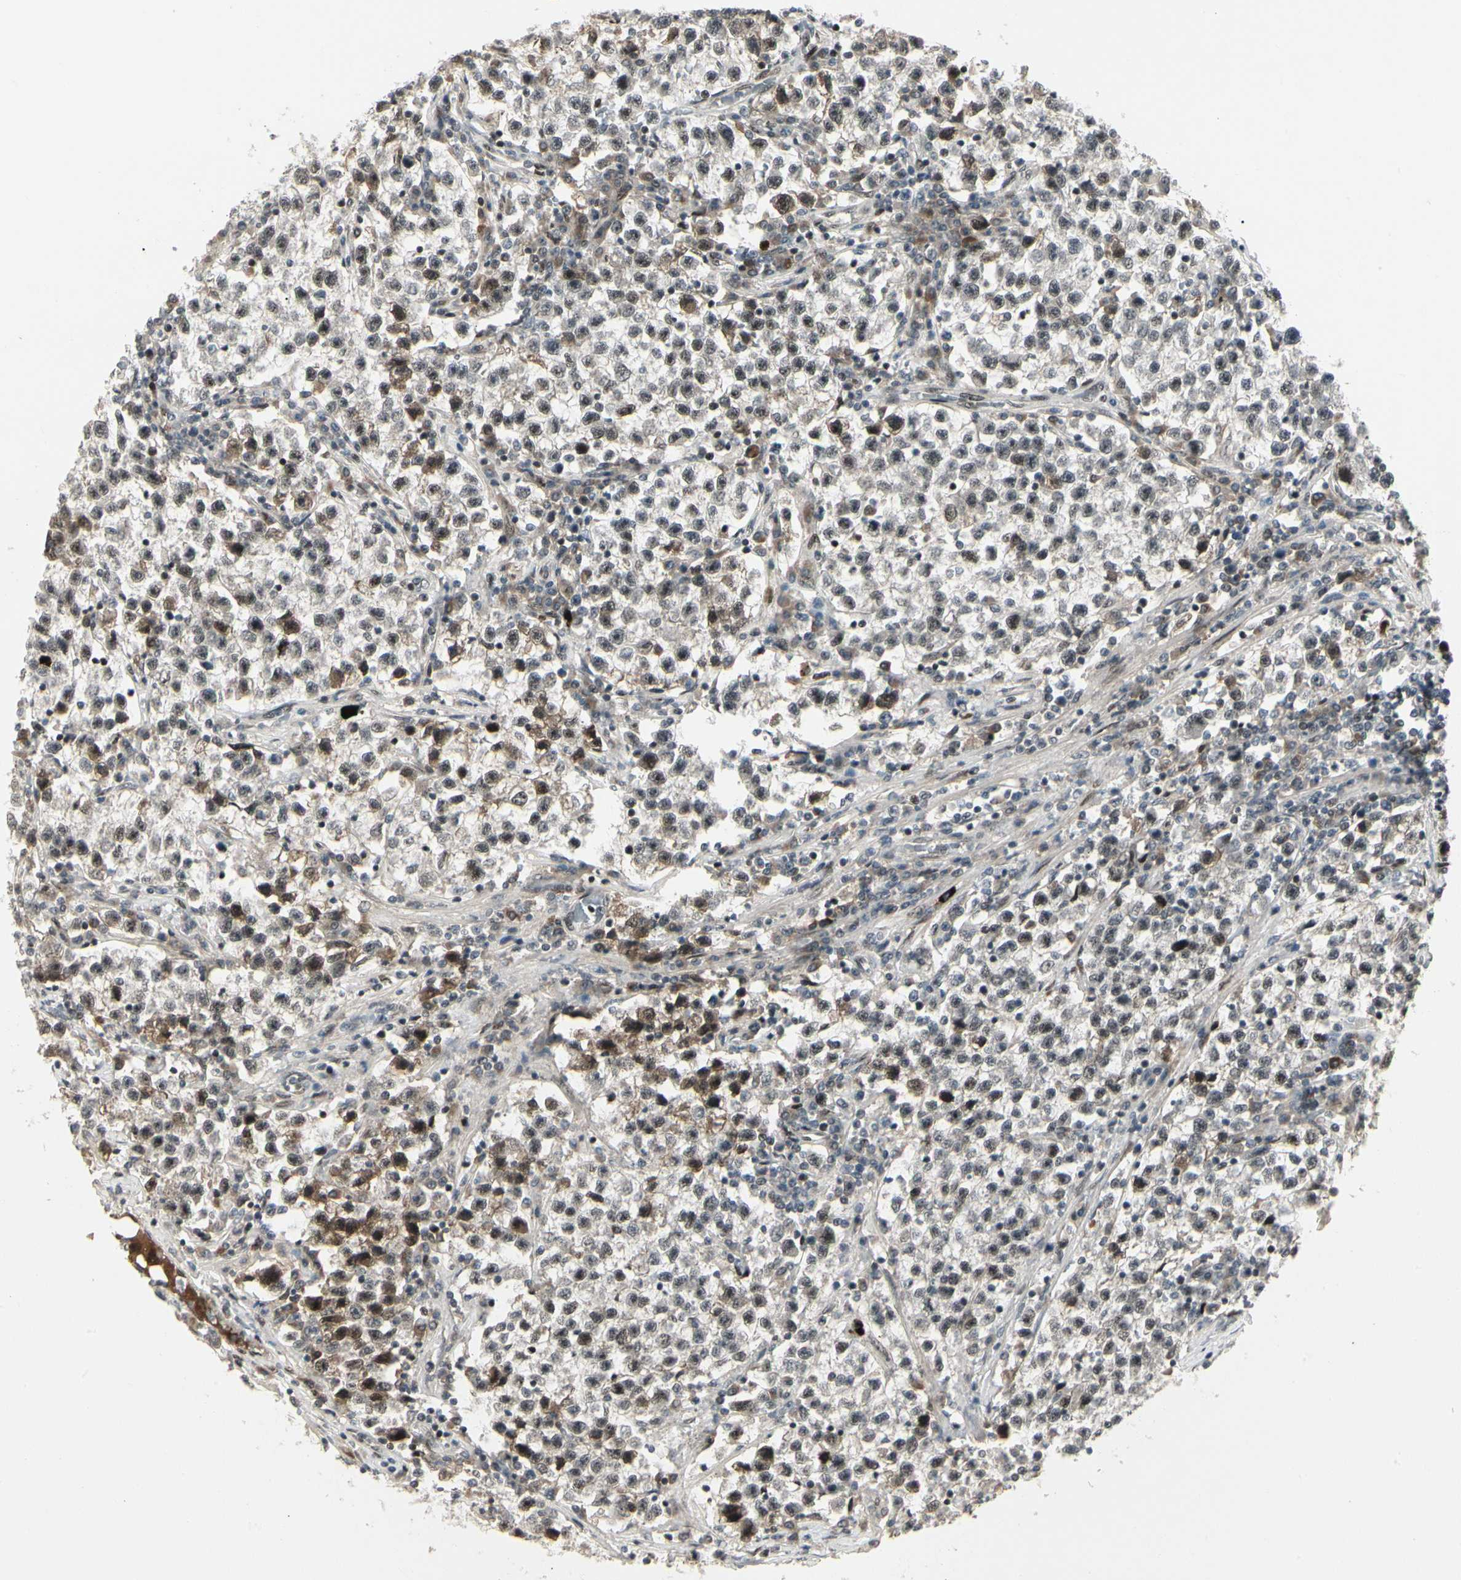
{"staining": {"intensity": "strong", "quantity": "<25%", "location": "nuclear"}, "tissue": "testis cancer", "cell_type": "Tumor cells", "image_type": "cancer", "snomed": [{"axis": "morphology", "description": "Seminoma, NOS"}, {"axis": "topography", "description": "Testis"}], "caption": "Immunohistochemistry (IHC) histopathology image of neoplastic tissue: testis cancer (seminoma) stained using immunohistochemistry demonstrates medium levels of strong protein expression localized specifically in the nuclear of tumor cells, appearing as a nuclear brown color.", "gene": "FOXJ2", "patient": {"sex": "male", "age": 22}}